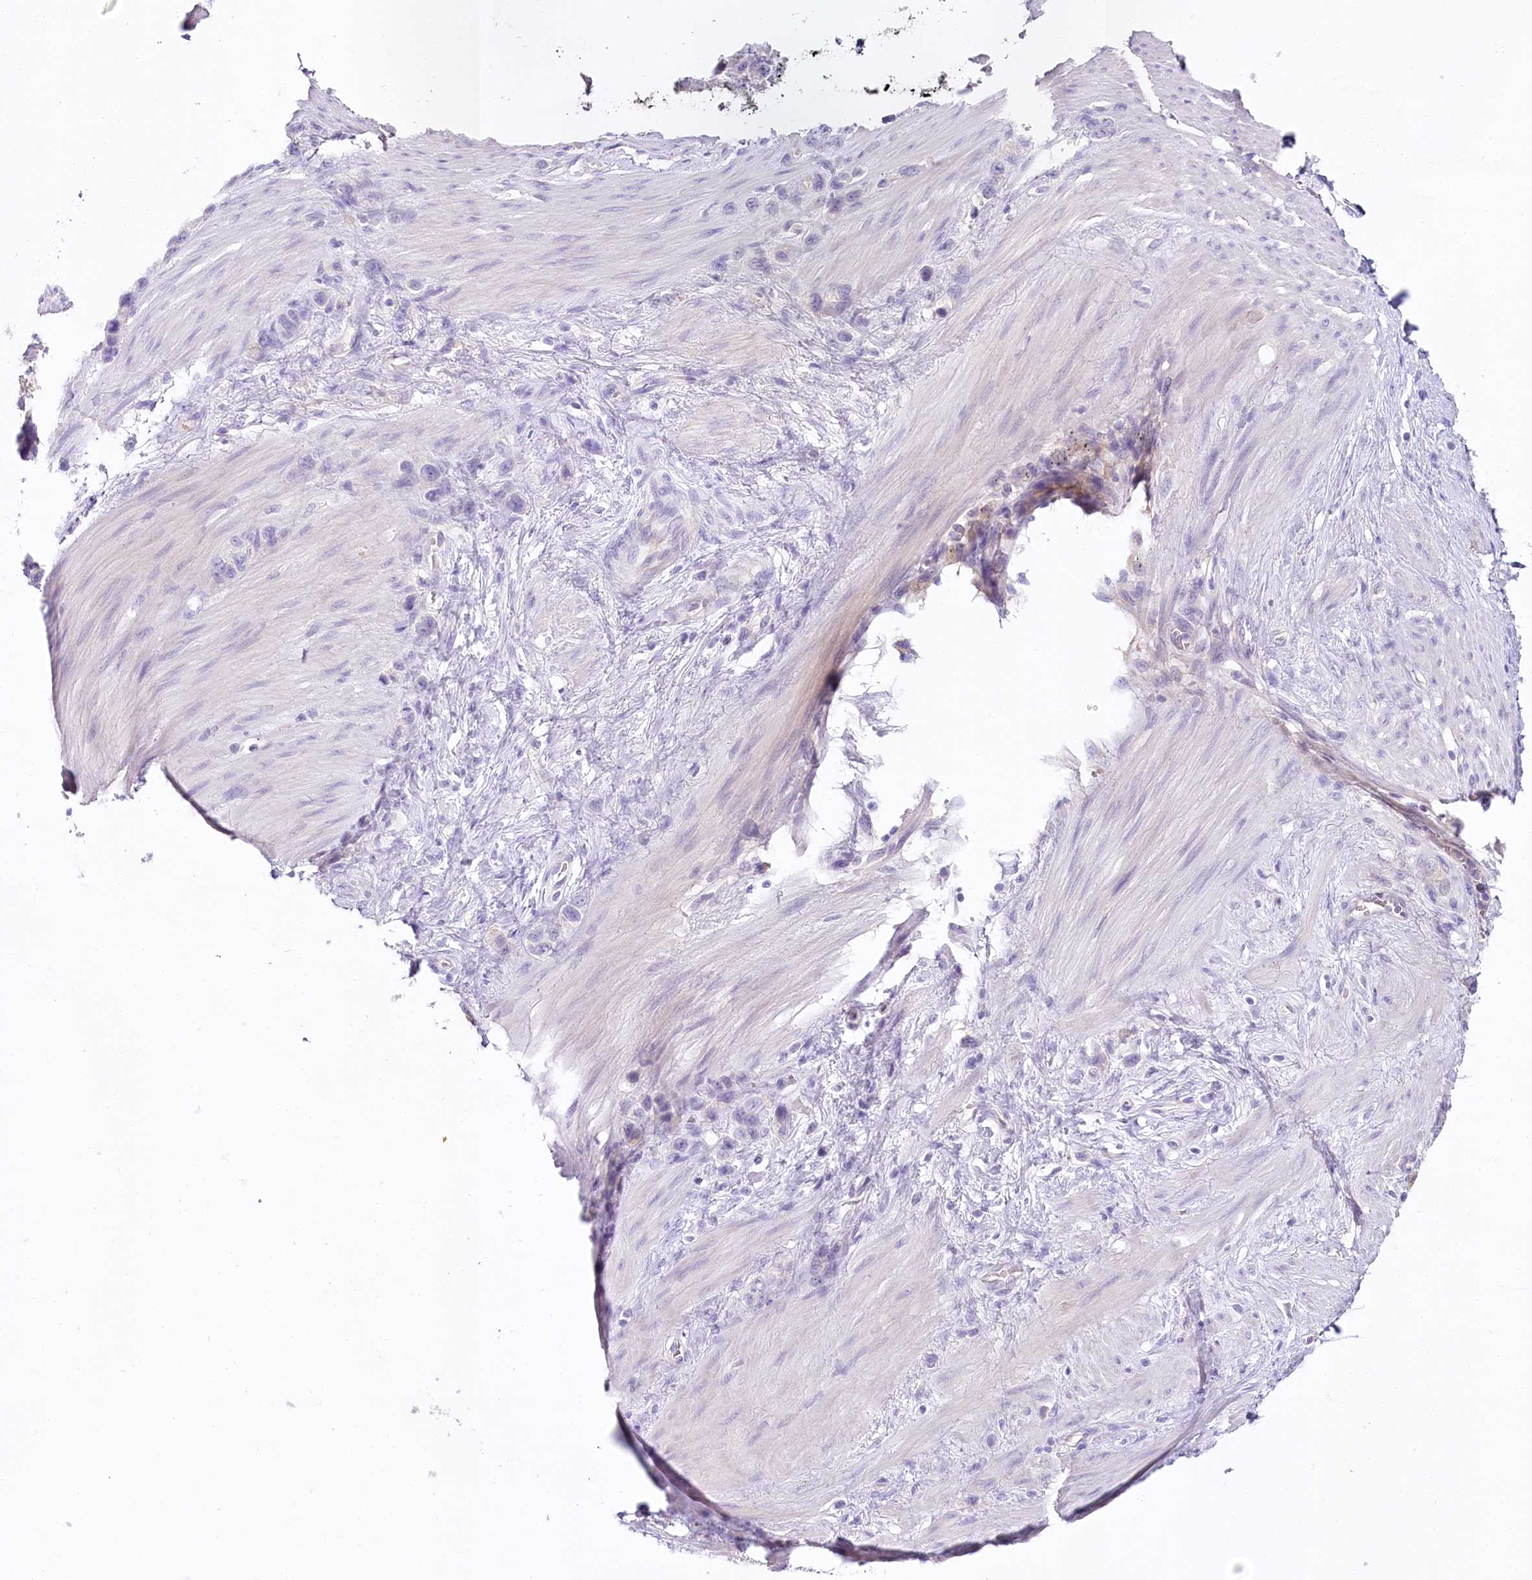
{"staining": {"intensity": "negative", "quantity": "none", "location": "none"}, "tissue": "stomach cancer", "cell_type": "Tumor cells", "image_type": "cancer", "snomed": [{"axis": "morphology", "description": "Adenocarcinoma, NOS"}, {"axis": "morphology", "description": "Adenocarcinoma, High grade"}, {"axis": "topography", "description": "Stomach, upper"}, {"axis": "topography", "description": "Stomach, lower"}], "caption": "Protein analysis of stomach cancer displays no significant positivity in tumor cells.", "gene": "HPD", "patient": {"sex": "female", "age": 65}}